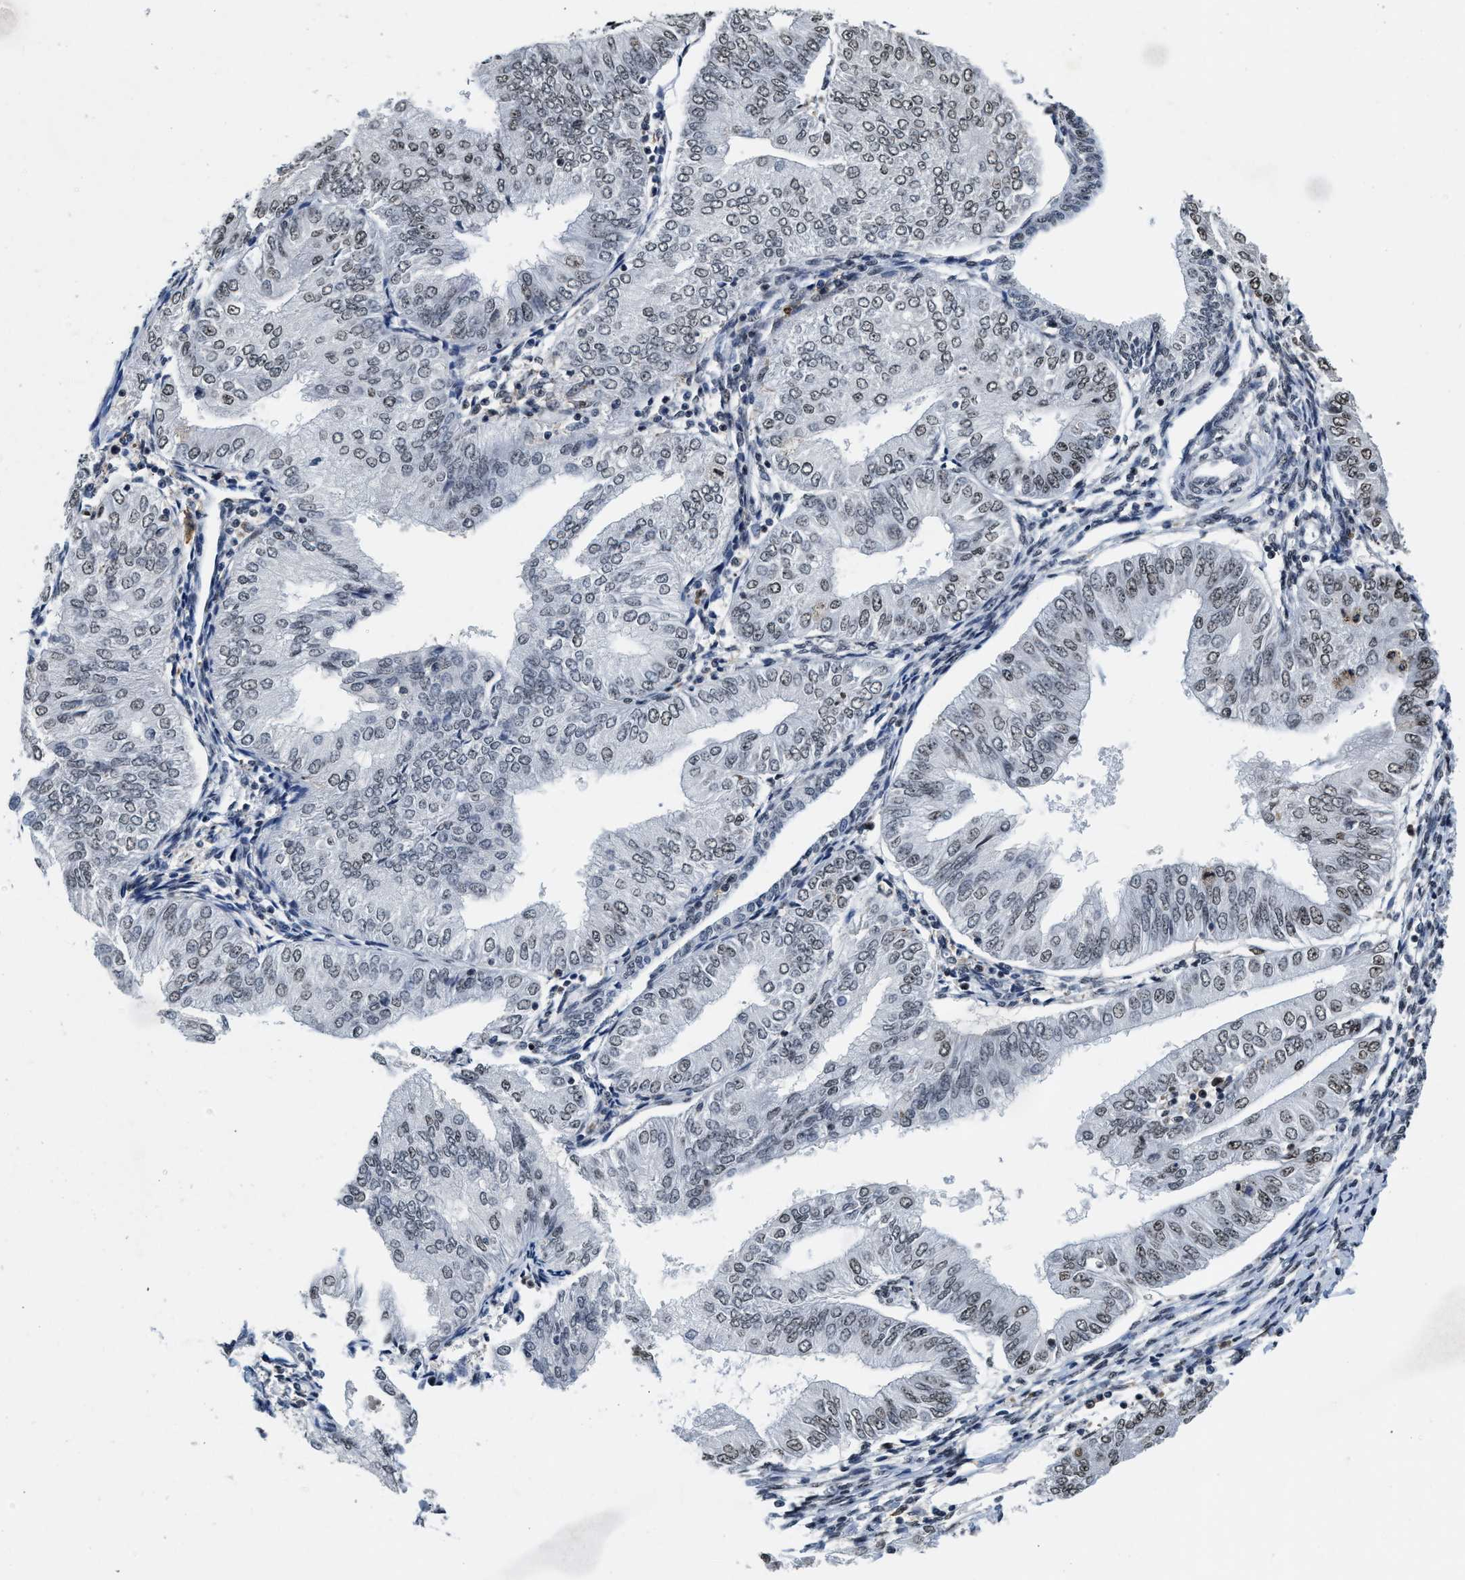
{"staining": {"intensity": "weak", "quantity": "<25%", "location": "nuclear"}, "tissue": "endometrial cancer", "cell_type": "Tumor cells", "image_type": "cancer", "snomed": [{"axis": "morphology", "description": "Adenocarcinoma, NOS"}, {"axis": "topography", "description": "Endometrium"}], "caption": "Immunohistochemical staining of endometrial cancer (adenocarcinoma) shows no significant expression in tumor cells.", "gene": "SUPT16H", "patient": {"sex": "female", "age": 53}}